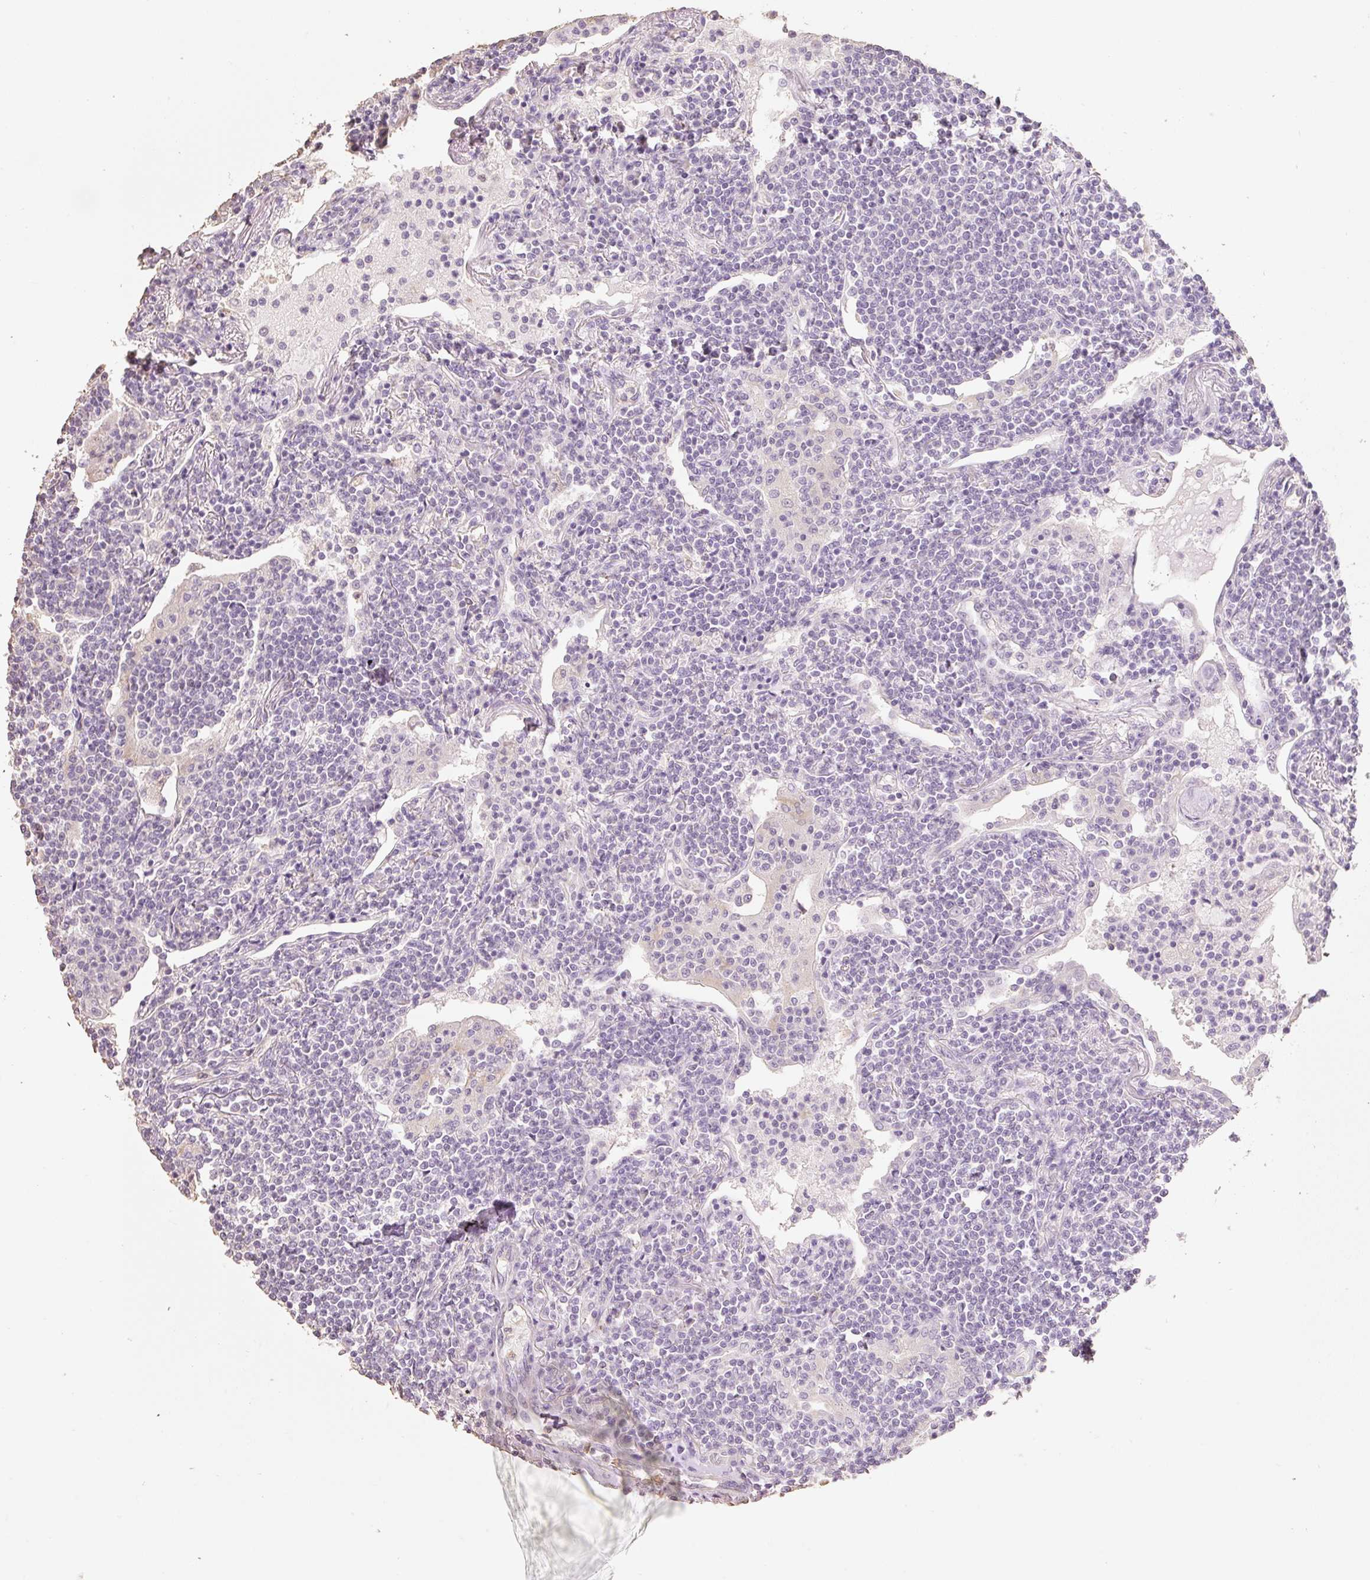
{"staining": {"intensity": "negative", "quantity": "none", "location": "none"}, "tissue": "lymphoma", "cell_type": "Tumor cells", "image_type": "cancer", "snomed": [{"axis": "morphology", "description": "Malignant lymphoma, non-Hodgkin's type, Low grade"}, {"axis": "topography", "description": "Lung"}], "caption": "Lymphoma was stained to show a protein in brown. There is no significant positivity in tumor cells.", "gene": "MBOAT7", "patient": {"sex": "female", "age": 71}}